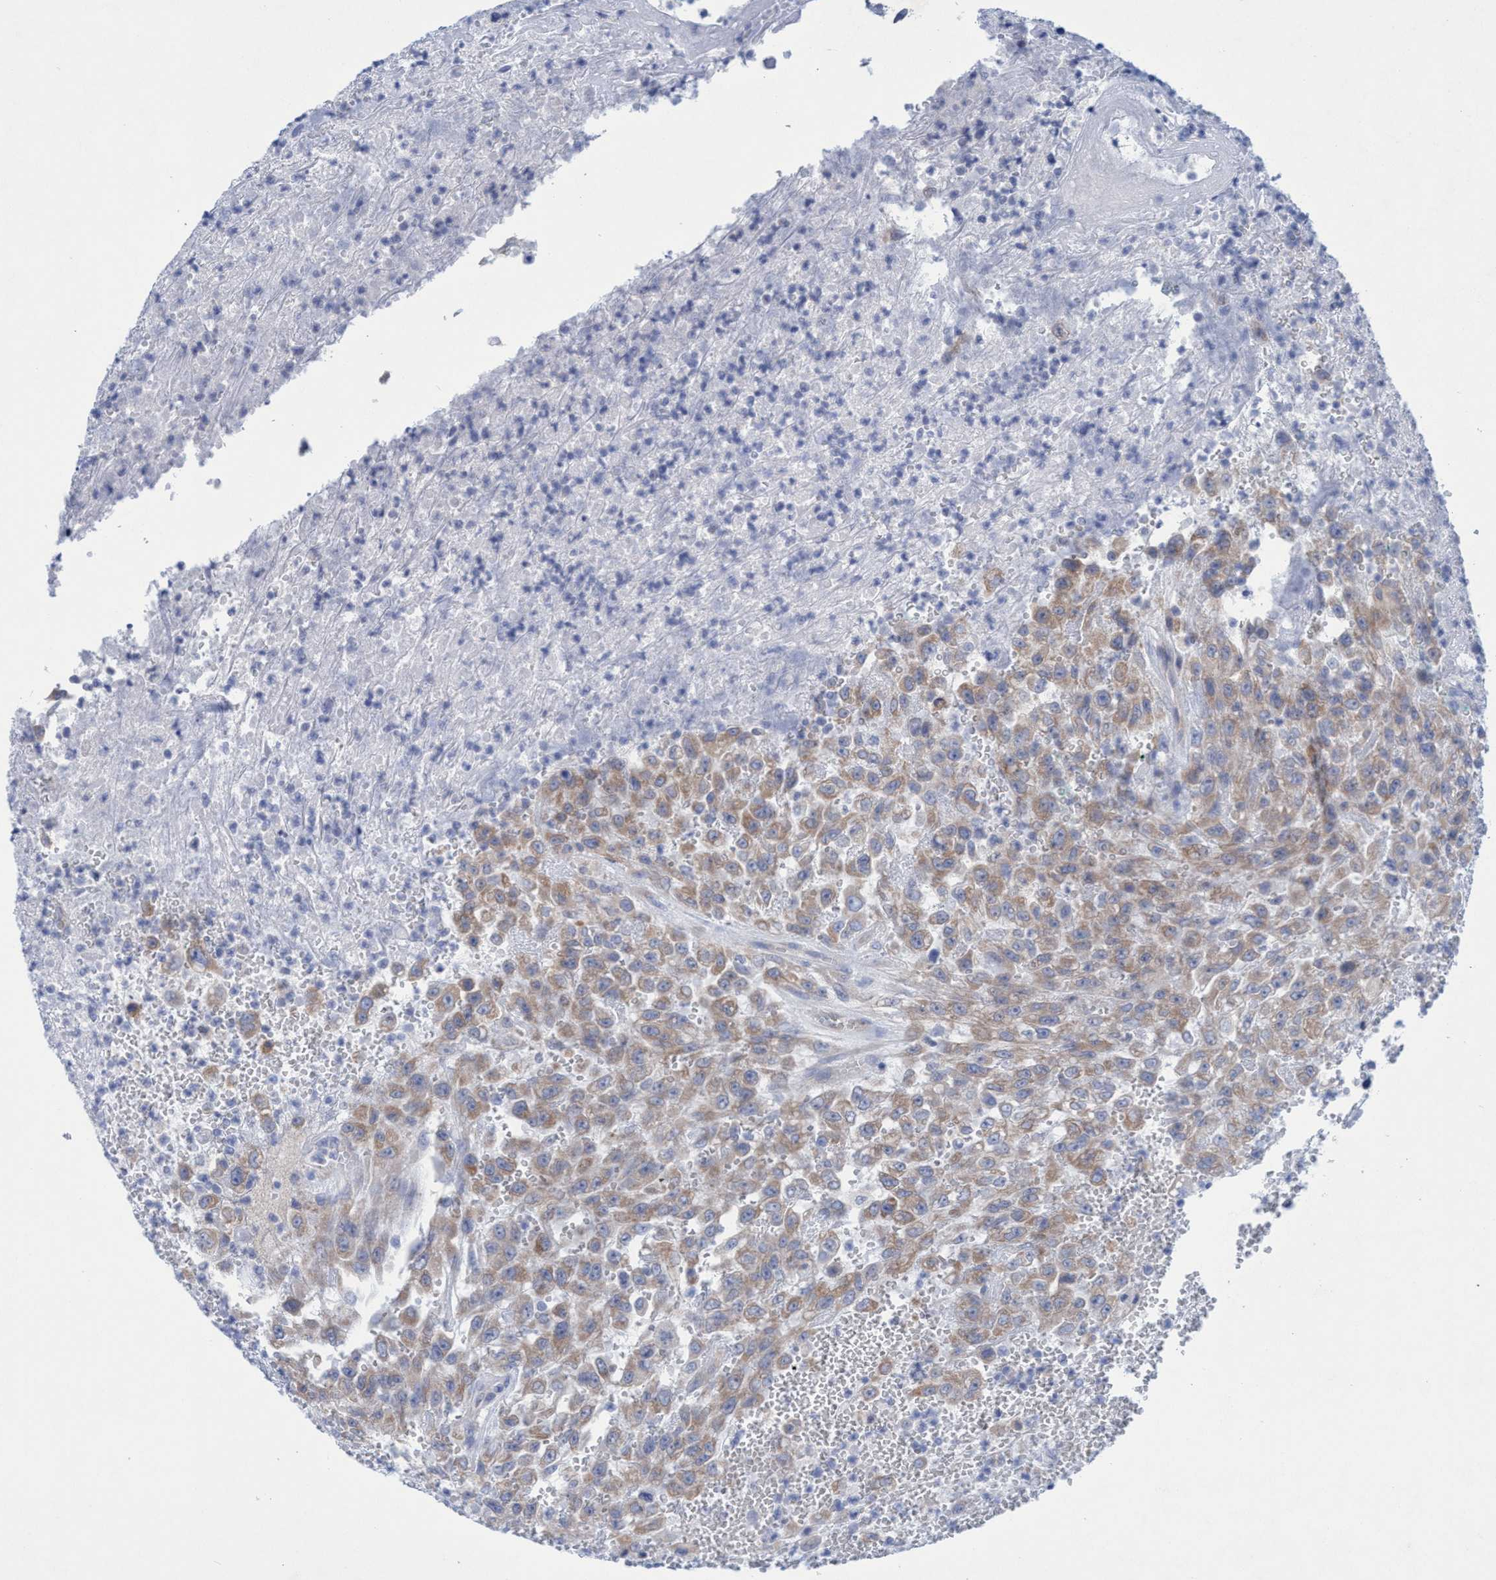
{"staining": {"intensity": "weak", "quantity": ">75%", "location": "cytoplasmic/membranous"}, "tissue": "urothelial cancer", "cell_type": "Tumor cells", "image_type": "cancer", "snomed": [{"axis": "morphology", "description": "Urothelial carcinoma, High grade"}, {"axis": "topography", "description": "Urinary bladder"}], "caption": "An image of human urothelial carcinoma (high-grade) stained for a protein exhibits weak cytoplasmic/membranous brown staining in tumor cells.", "gene": "RSAD1", "patient": {"sex": "male", "age": 46}}